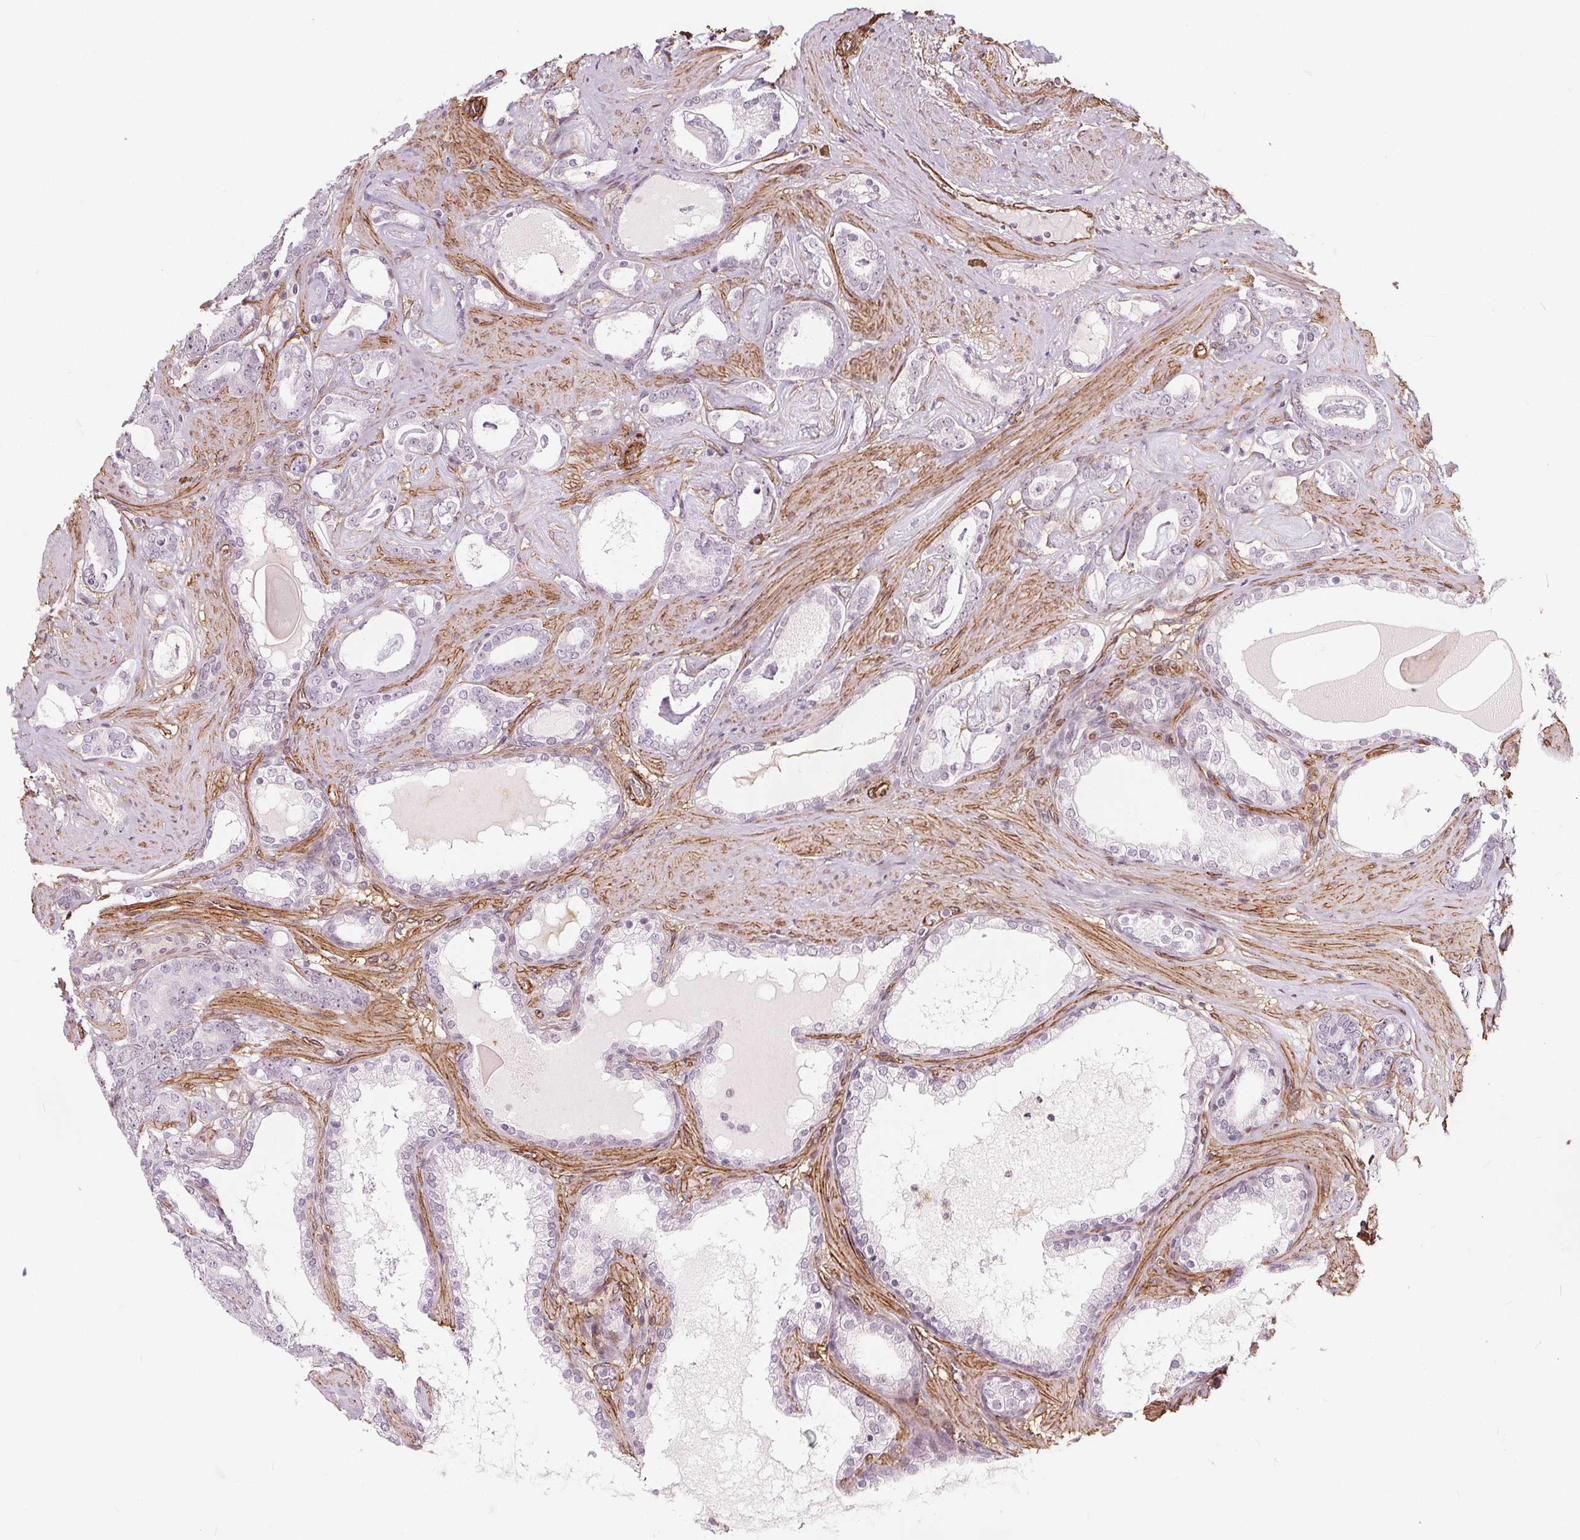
{"staining": {"intensity": "negative", "quantity": "none", "location": "none"}, "tissue": "prostate cancer", "cell_type": "Tumor cells", "image_type": "cancer", "snomed": [{"axis": "morphology", "description": "Adenocarcinoma, High grade"}, {"axis": "topography", "description": "Prostate"}], "caption": "Tumor cells are negative for brown protein staining in prostate cancer (high-grade adenocarcinoma).", "gene": "HAS1", "patient": {"sex": "male", "age": 63}}